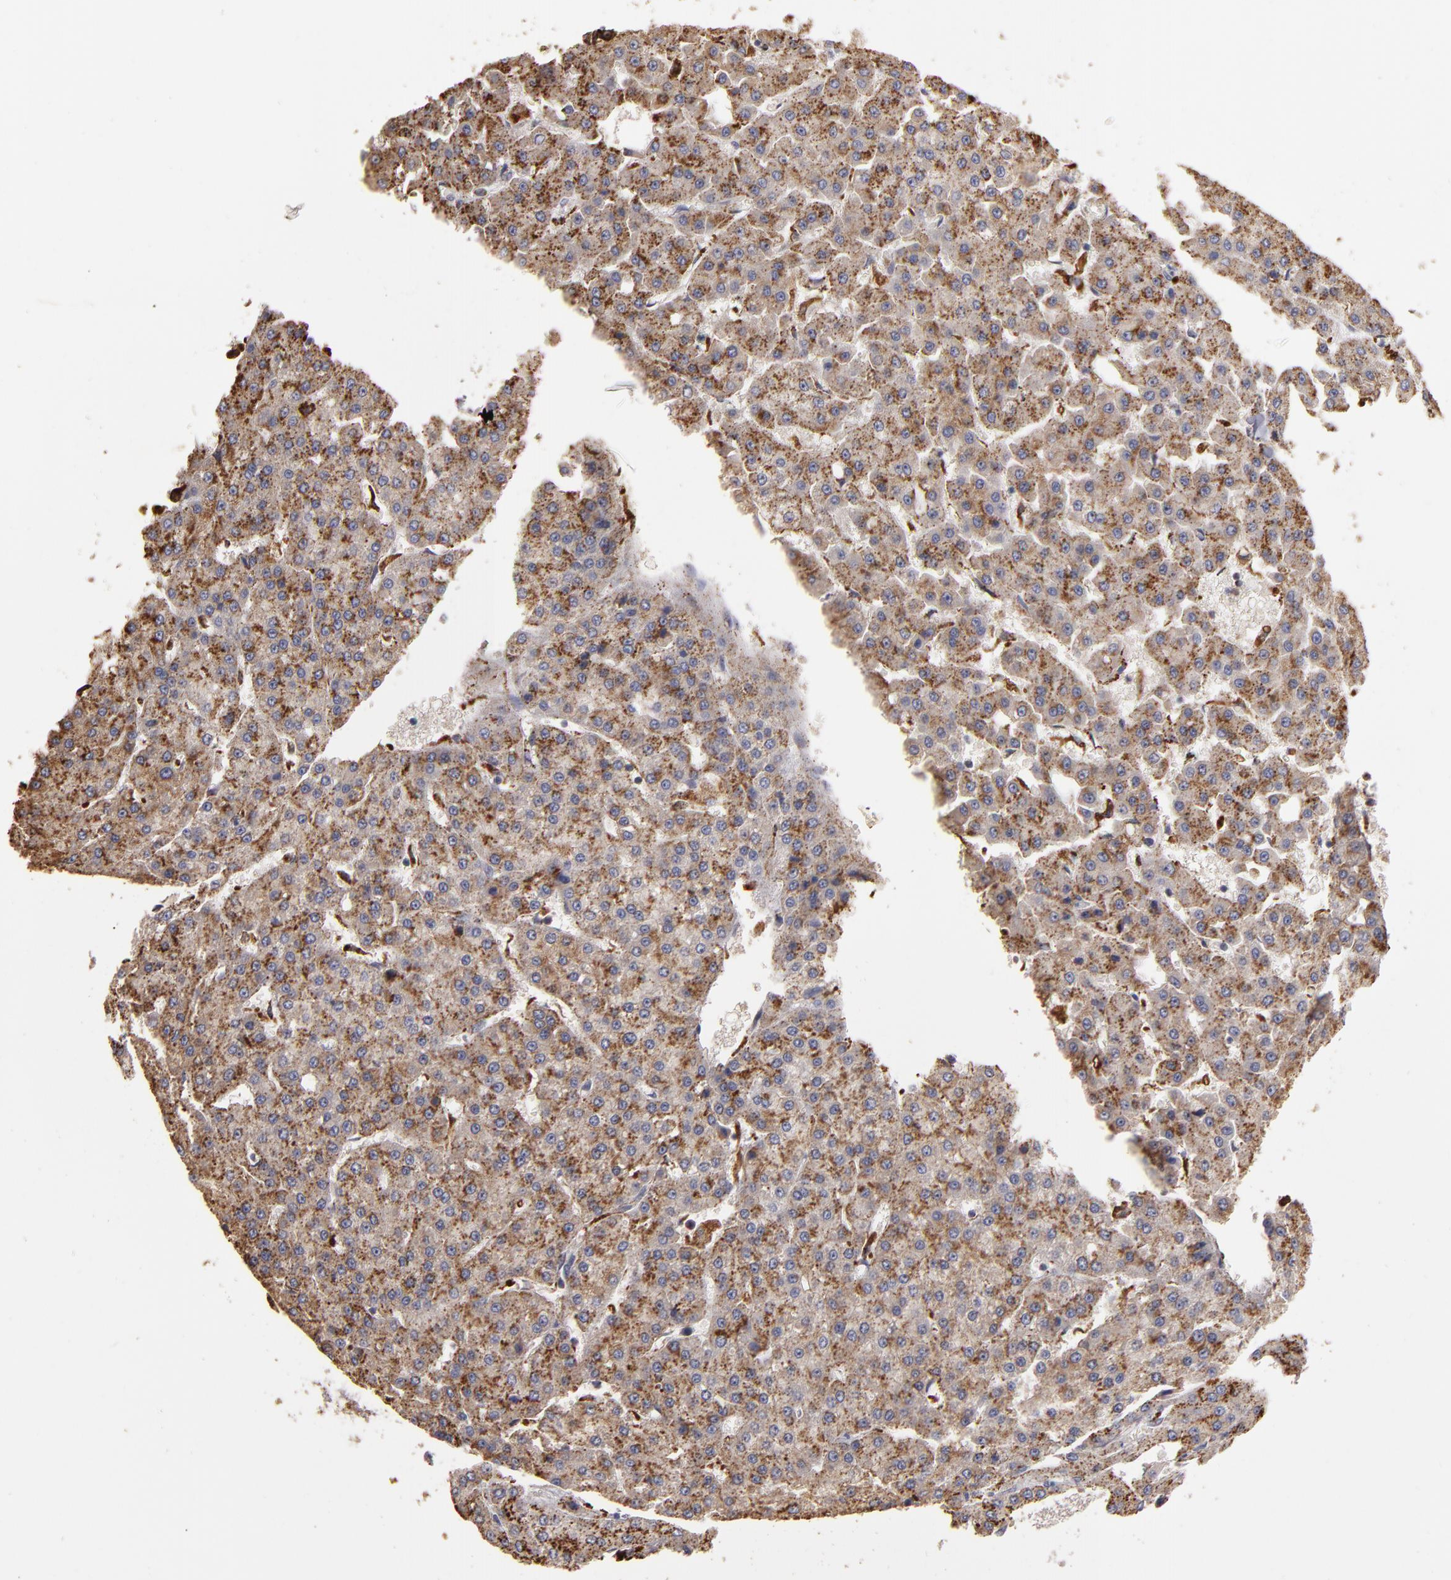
{"staining": {"intensity": "moderate", "quantity": "25%-75%", "location": "cytoplasmic/membranous"}, "tissue": "liver cancer", "cell_type": "Tumor cells", "image_type": "cancer", "snomed": [{"axis": "morphology", "description": "Carcinoma, Hepatocellular, NOS"}, {"axis": "topography", "description": "Liver"}], "caption": "High-power microscopy captured an immunohistochemistry image of liver hepatocellular carcinoma, revealing moderate cytoplasmic/membranous staining in about 25%-75% of tumor cells.", "gene": "TRAF1", "patient": {"sex": "male", "age": 47}}